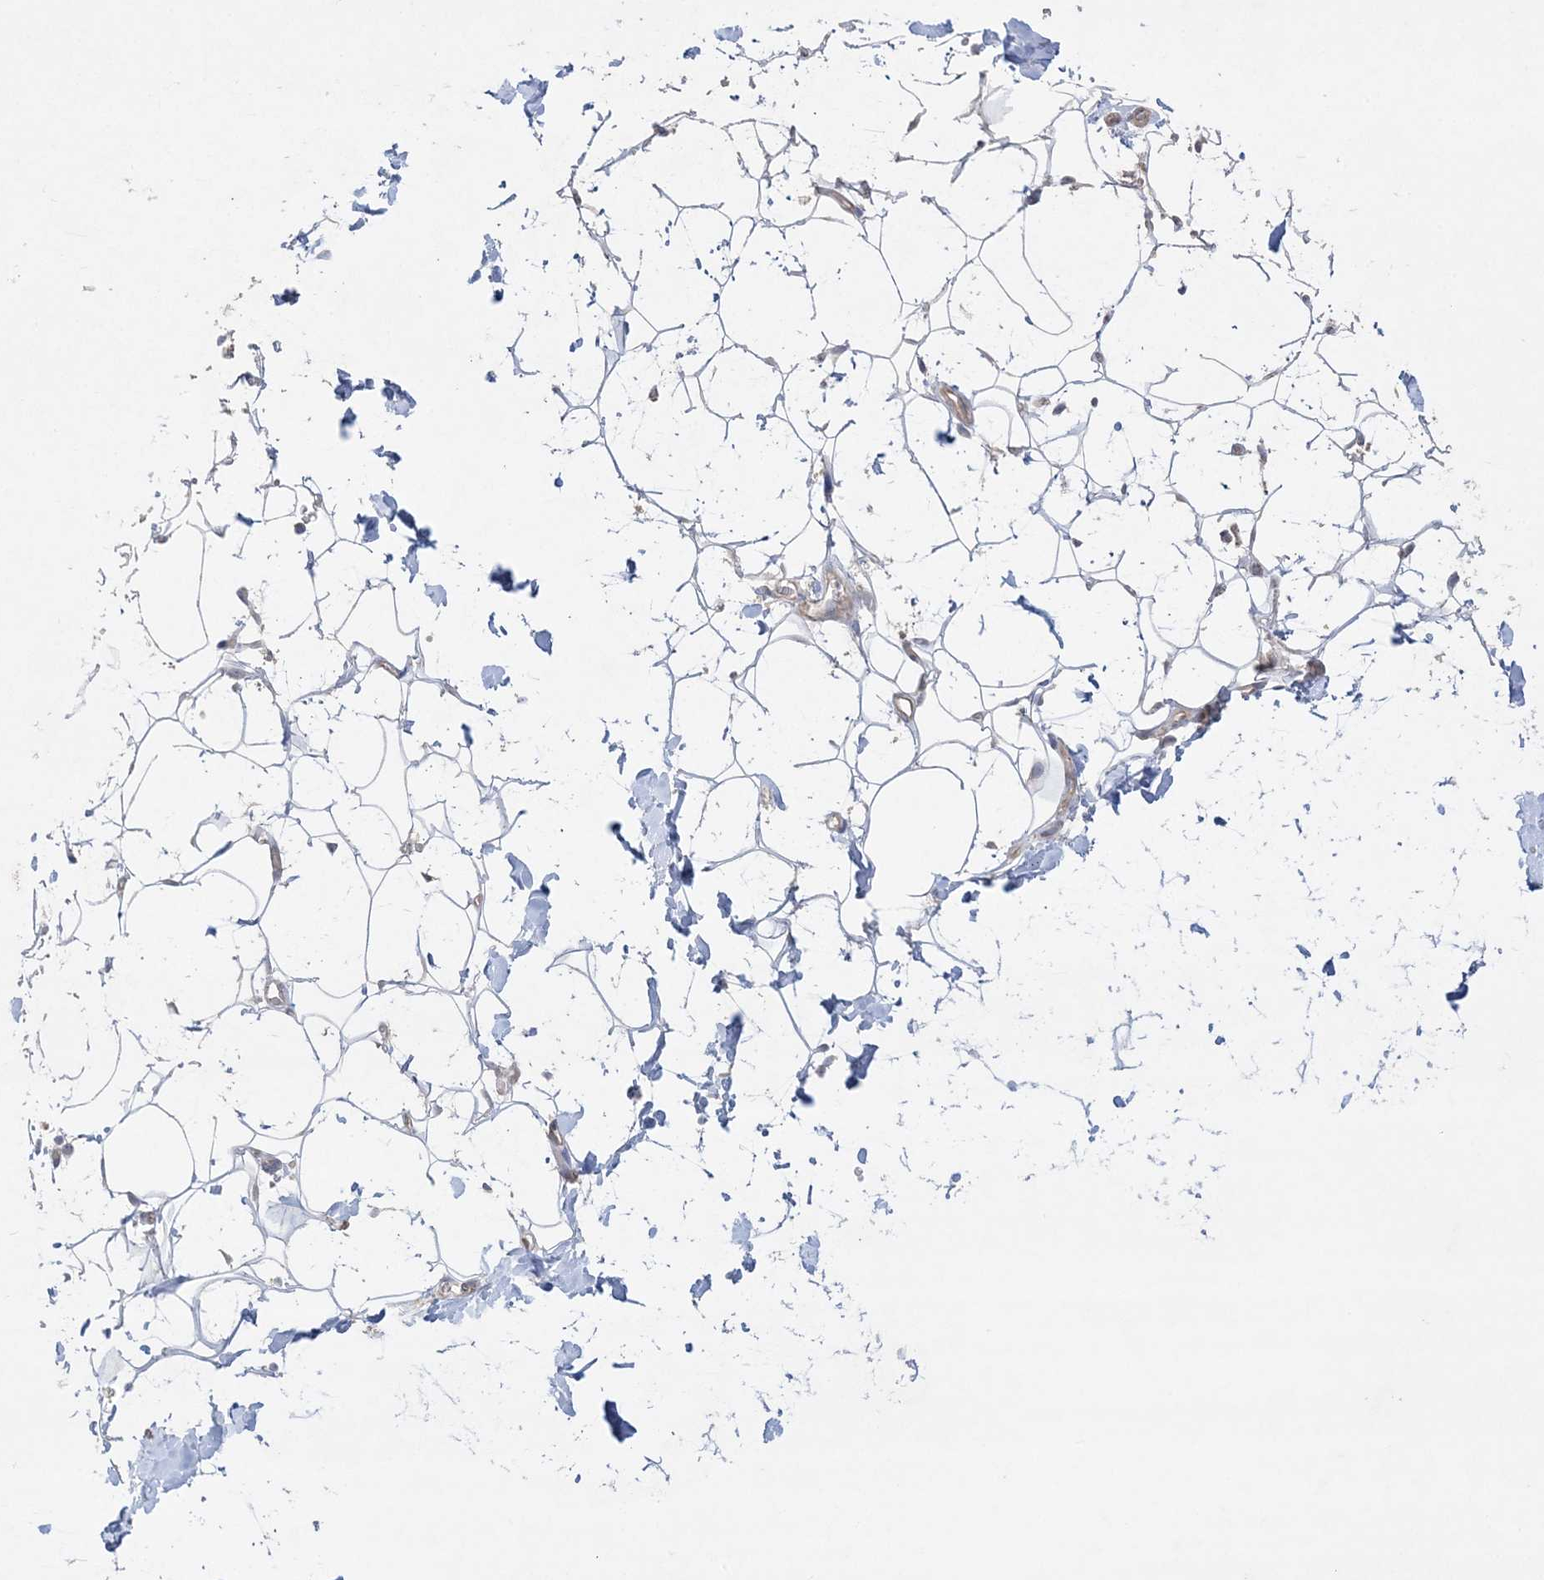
{"staining": {"intensity": "weak", "quantity": "25%-75%", "location": "cytoplasmic/membranous"}, "tissue": "adipose tissue", "cell_type": "Adipocytes", "image_type": "normal", "snomed": [{"axis": "morphology", "description": "Normal tissue, NOS"}, {"axis": "topography", "description": "Breast"}], "caption": "Unremarkable adipose tissue reveals weak cytoplasmic/membranous positivity in approximately 25%-75% of adipocytes, visualized by immunohistochemistry.", "gene": "SH3BP4", "patient": {"sex": "female", "age": 26}}